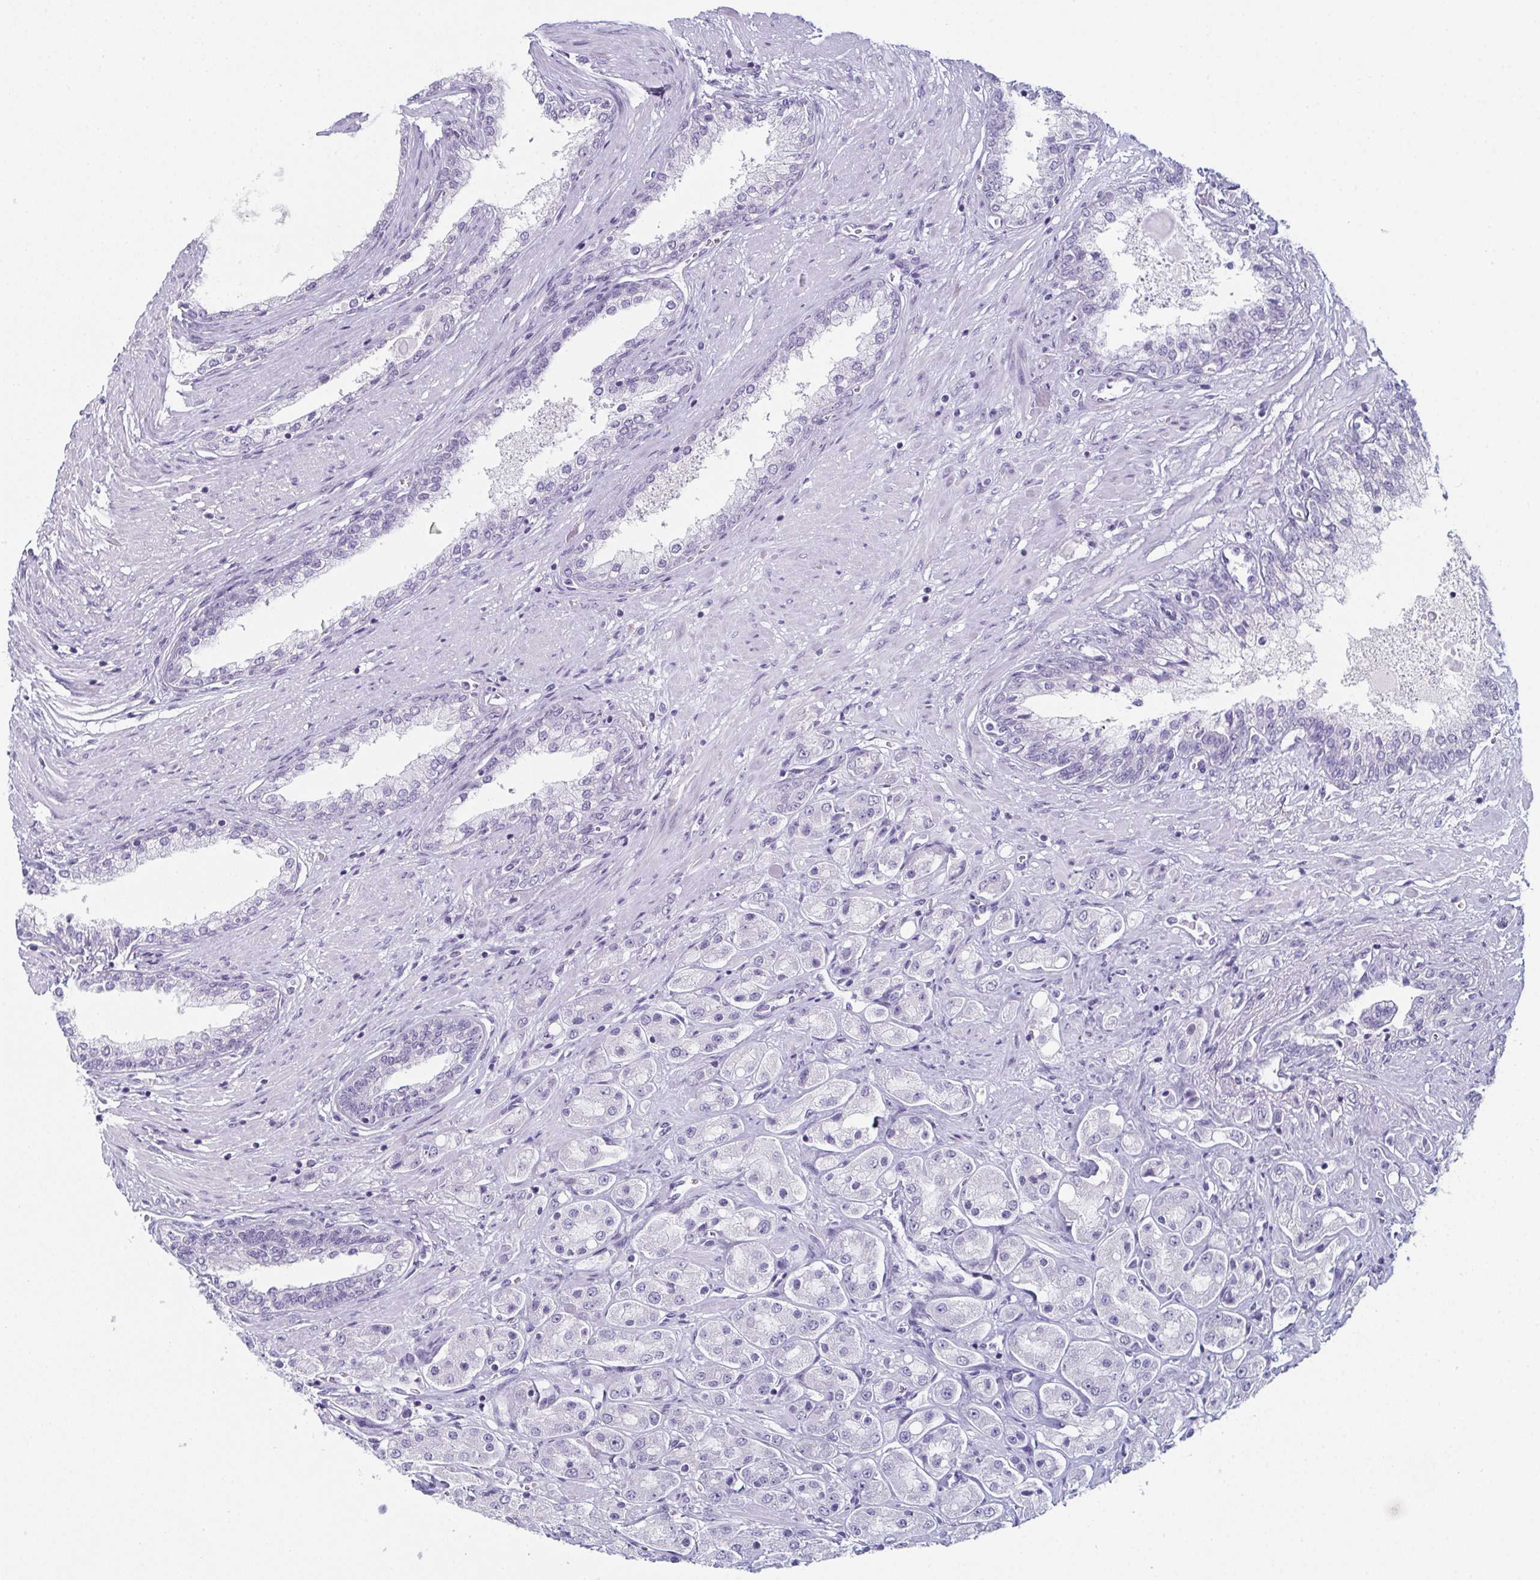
{"staining": {"intensity": "negative", "quantity": "none", "location": "none"}, "tissue": "prostate cancer", "cell_type": "Tumor cells", "image_type": "cancer", "snomed": [{"axis": "morphology", "description": "Adenocarcinoma, High grade"}, {"axis": "topography", "description": "Prostate"}], "caption": "This is an IHC micrograph of prostate adenocarcinoma (high-grade). There is no staining in tumor cells.", "gene": "ENKUR", "patient": {"sex": "male", "age": 67}}